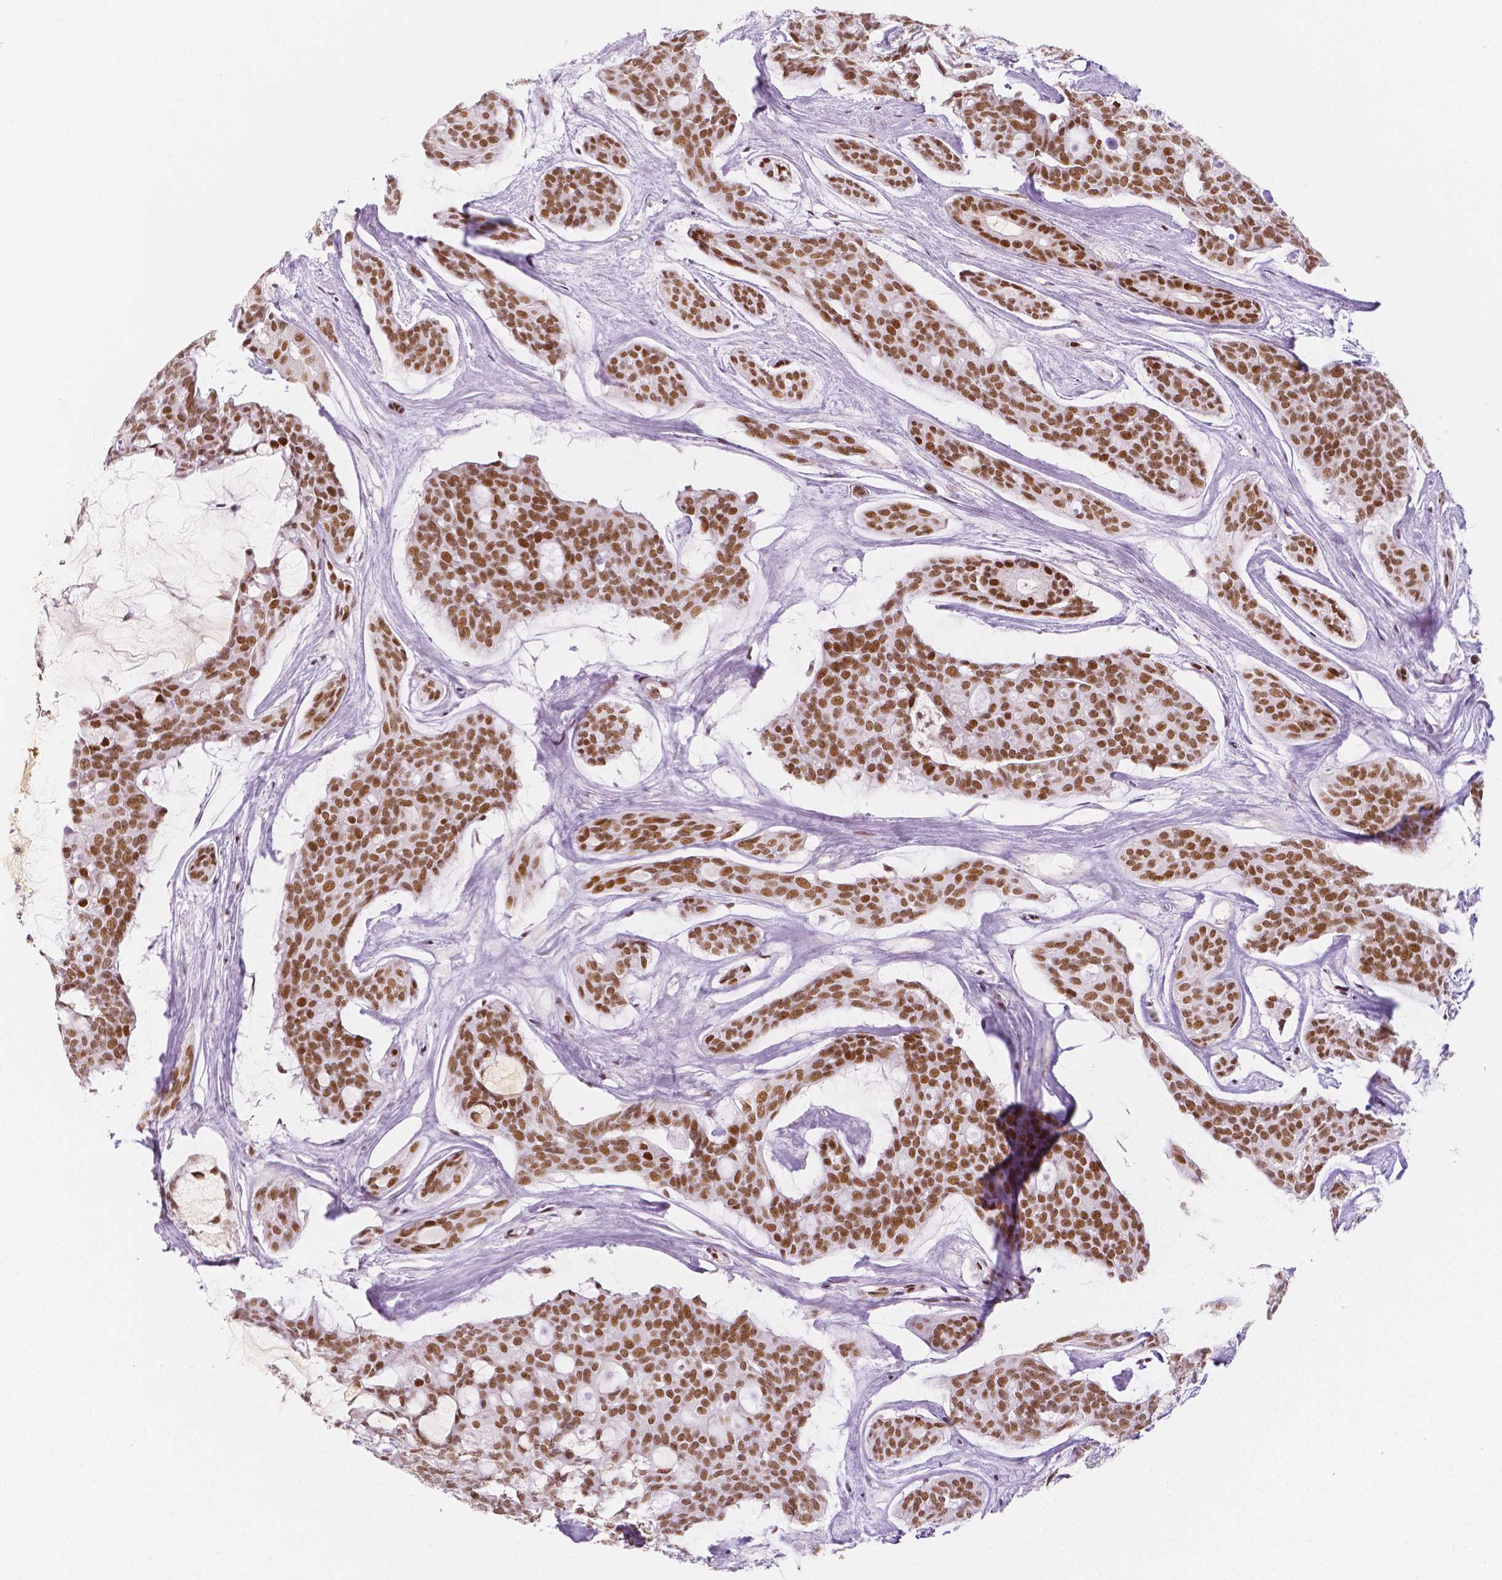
{"staining": {"intensity": "moderate", "quantity": ">75%", "location": "nuclear"}, "tissue": "head and neck cancer", "cell_type": "Tumor cells", "image_type": "cancer", "snomed": [{"axis": "morphology", "description": "Adenocarcinoma, NOS"}, {"axis": "topography", "description": "Head-Neck"}], "caption": "A photomicrograph showing moderate nuclear positivity in about >75% of tumor cells in head and neck cancer, as visualized by brown immunohistochemical staining.", "gene": "HDAC1", "patient": {"sex": "male", "age": 66}}